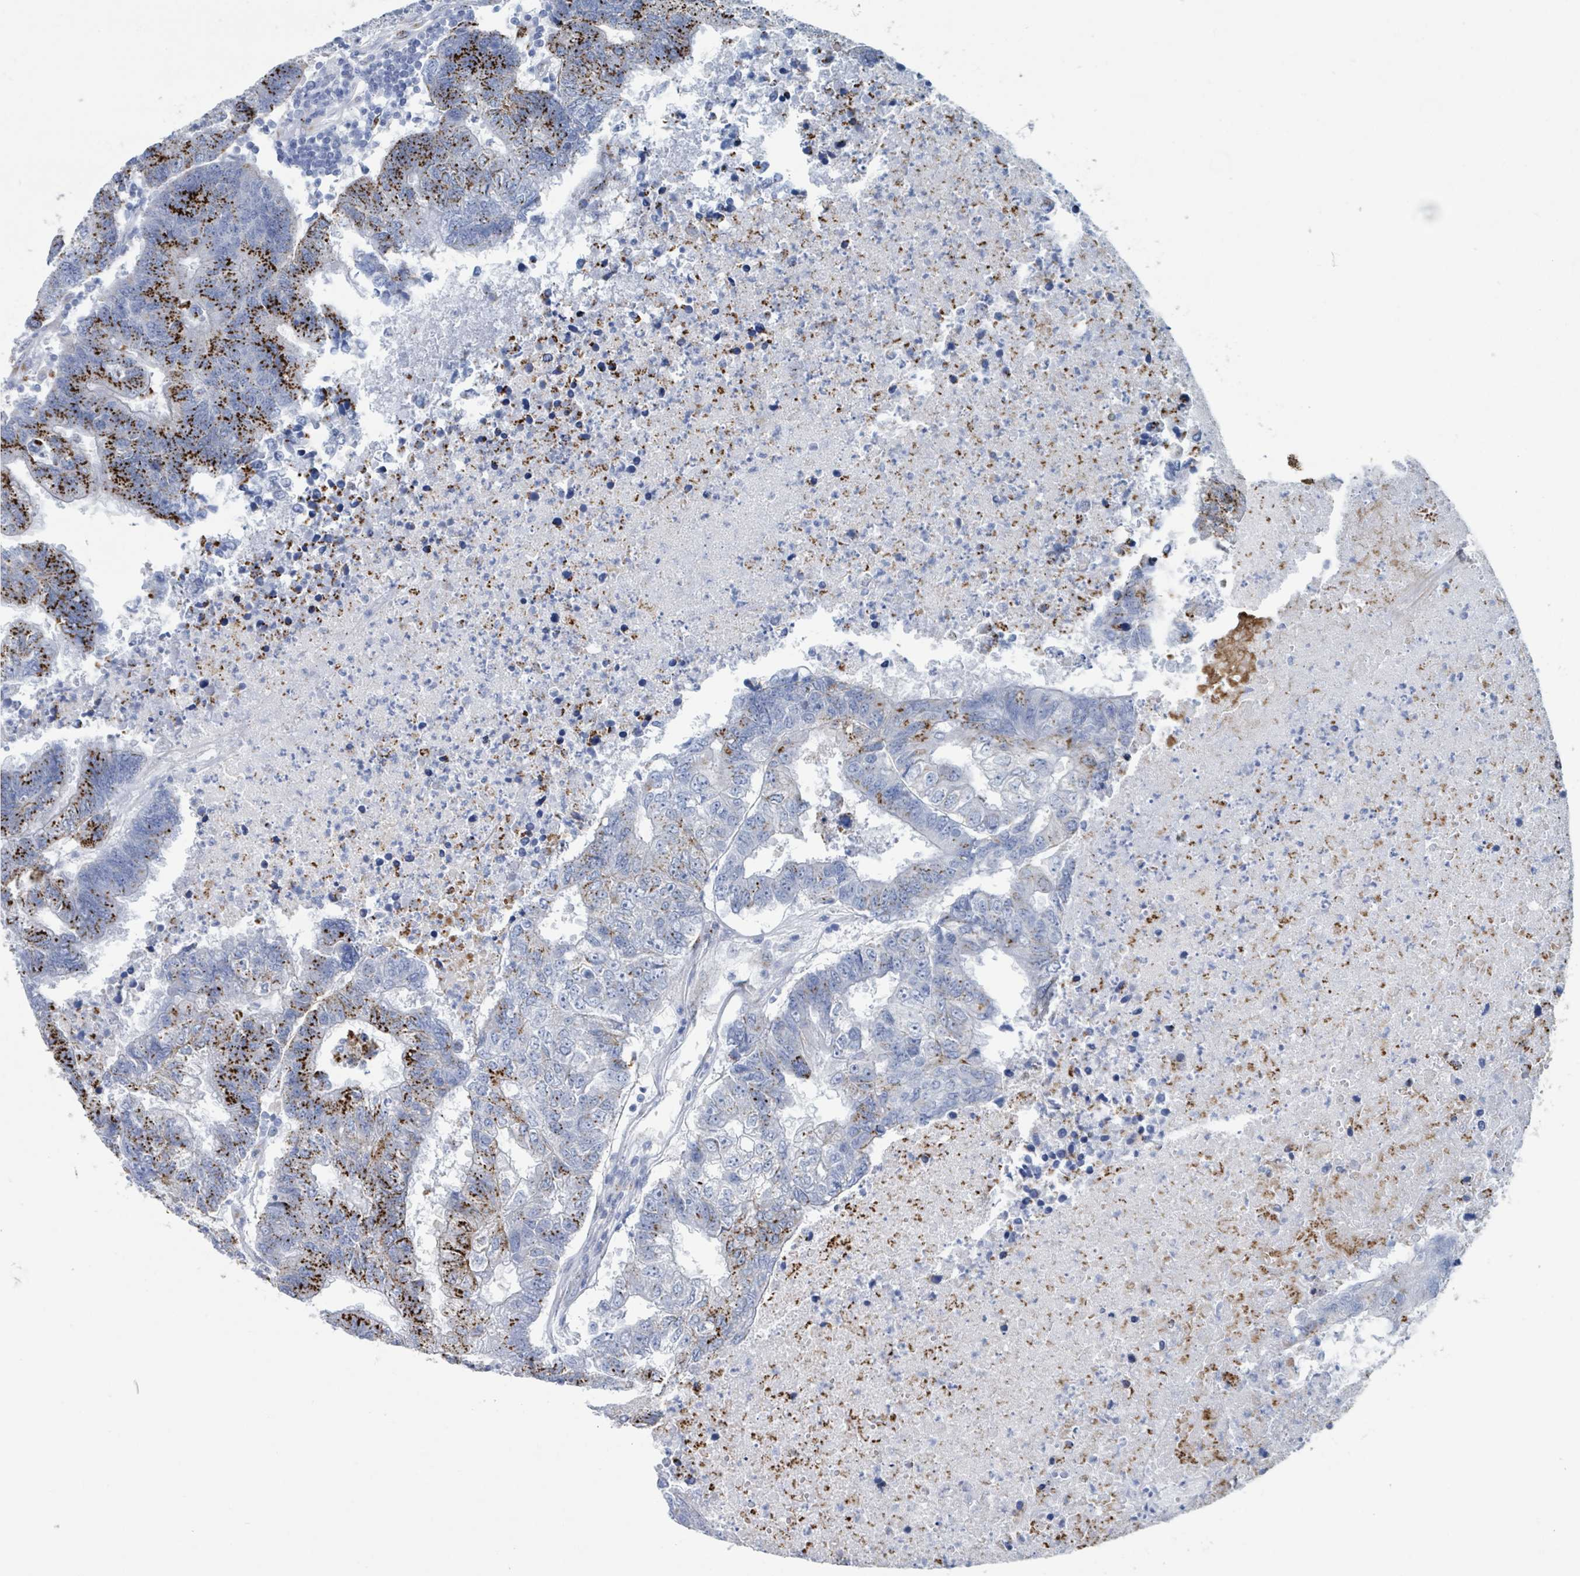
{"staining": {"intensity": "strong", "quantity": "25%-75%", "location": "cytoplasmic/membranous"}, "tissue": "colorectal cancer", "cell_type": "Tumor cells", "image_type": "cancer", "snomed": [{"axis": "morphology", "description": "Adenocarcinoma, NOS"}, {"axis": "topography", "description": "Colon"}], "caption": "Strong cytoplasmic/membranous protein positivity is identified in approximately 25%-75% of tumor cells in colorectal cancer.", "gene": "DCAF5", "patient": {"sex": "female", "age": 48}}